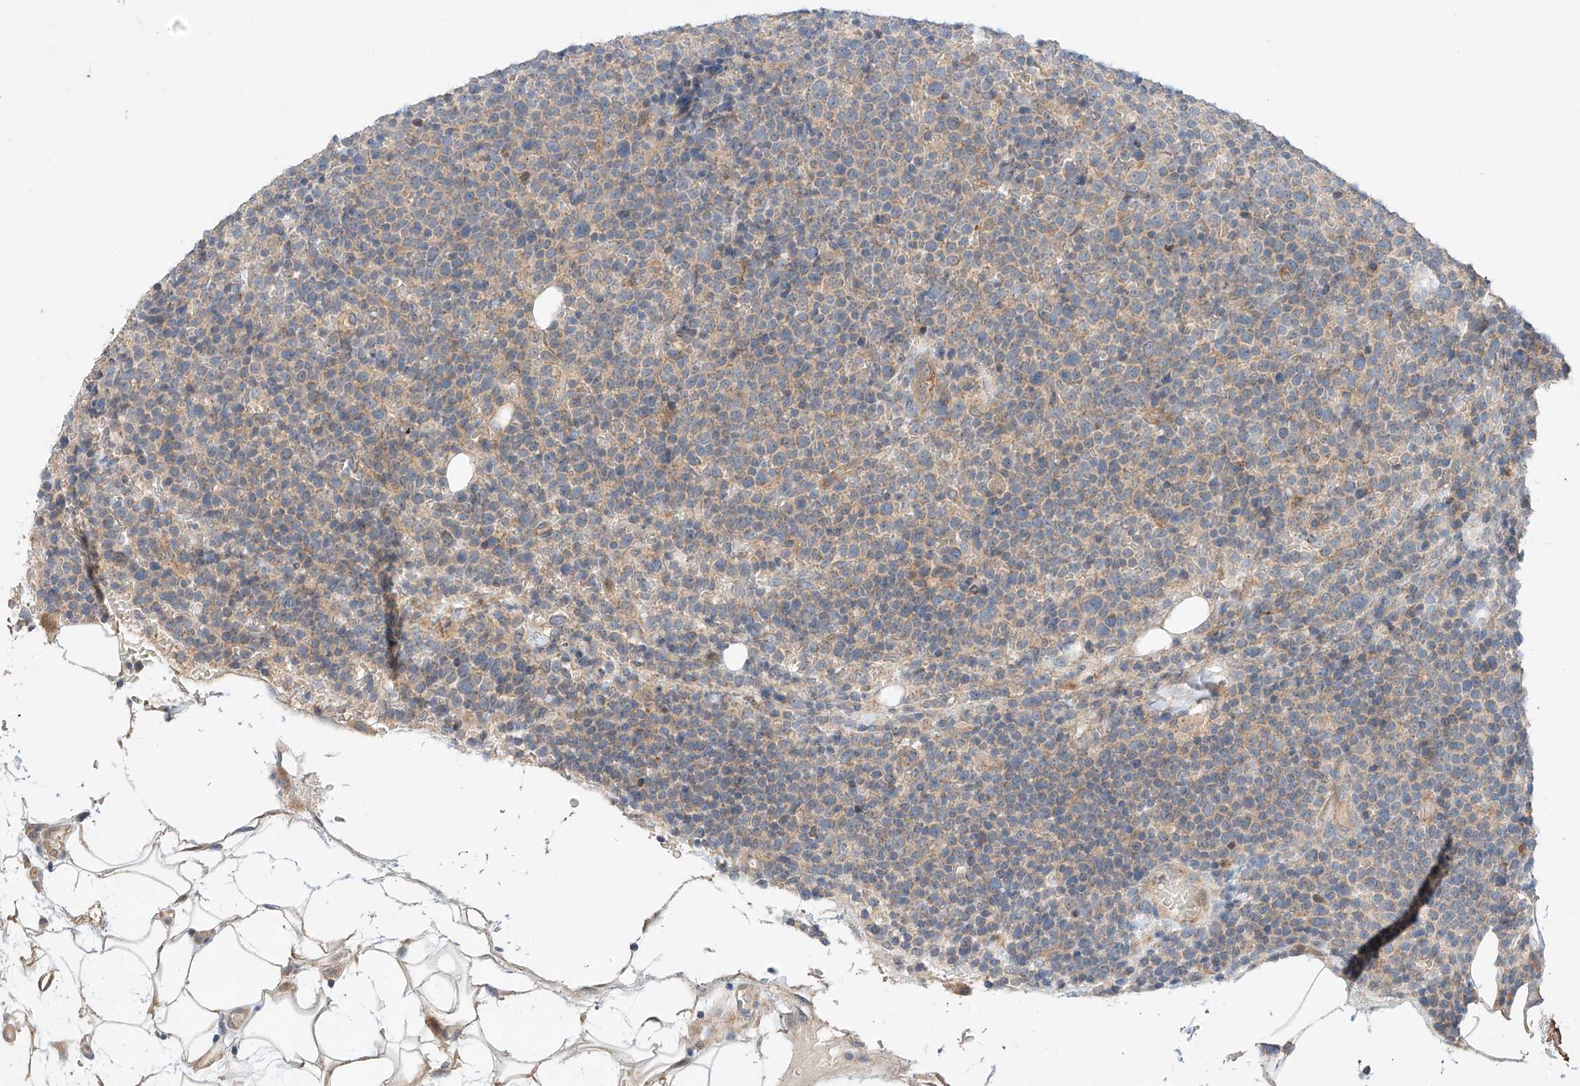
{"staining": {"intensity": "weak", "quantity": "25%-75%", "location": "cytoplasmic/membranous"}, "tissue": "lymphoma", "cell_type": "Tumor cells", "image_type": "cancer", "snomed": [{"axis": "morphology", "description": "Malignant lymphoma, non-Hodgkin's type, High grade"}, {"axis": "topography", "description": "Lymph node"}], "caption": "Protein expression analysis of lymphoma demonstrates weak cytoplasmic/membranous expression in about 25%-75% of tumor cells.", "gene": "XPNPEP1", "patient": {"sex": "male", "age": 61}}